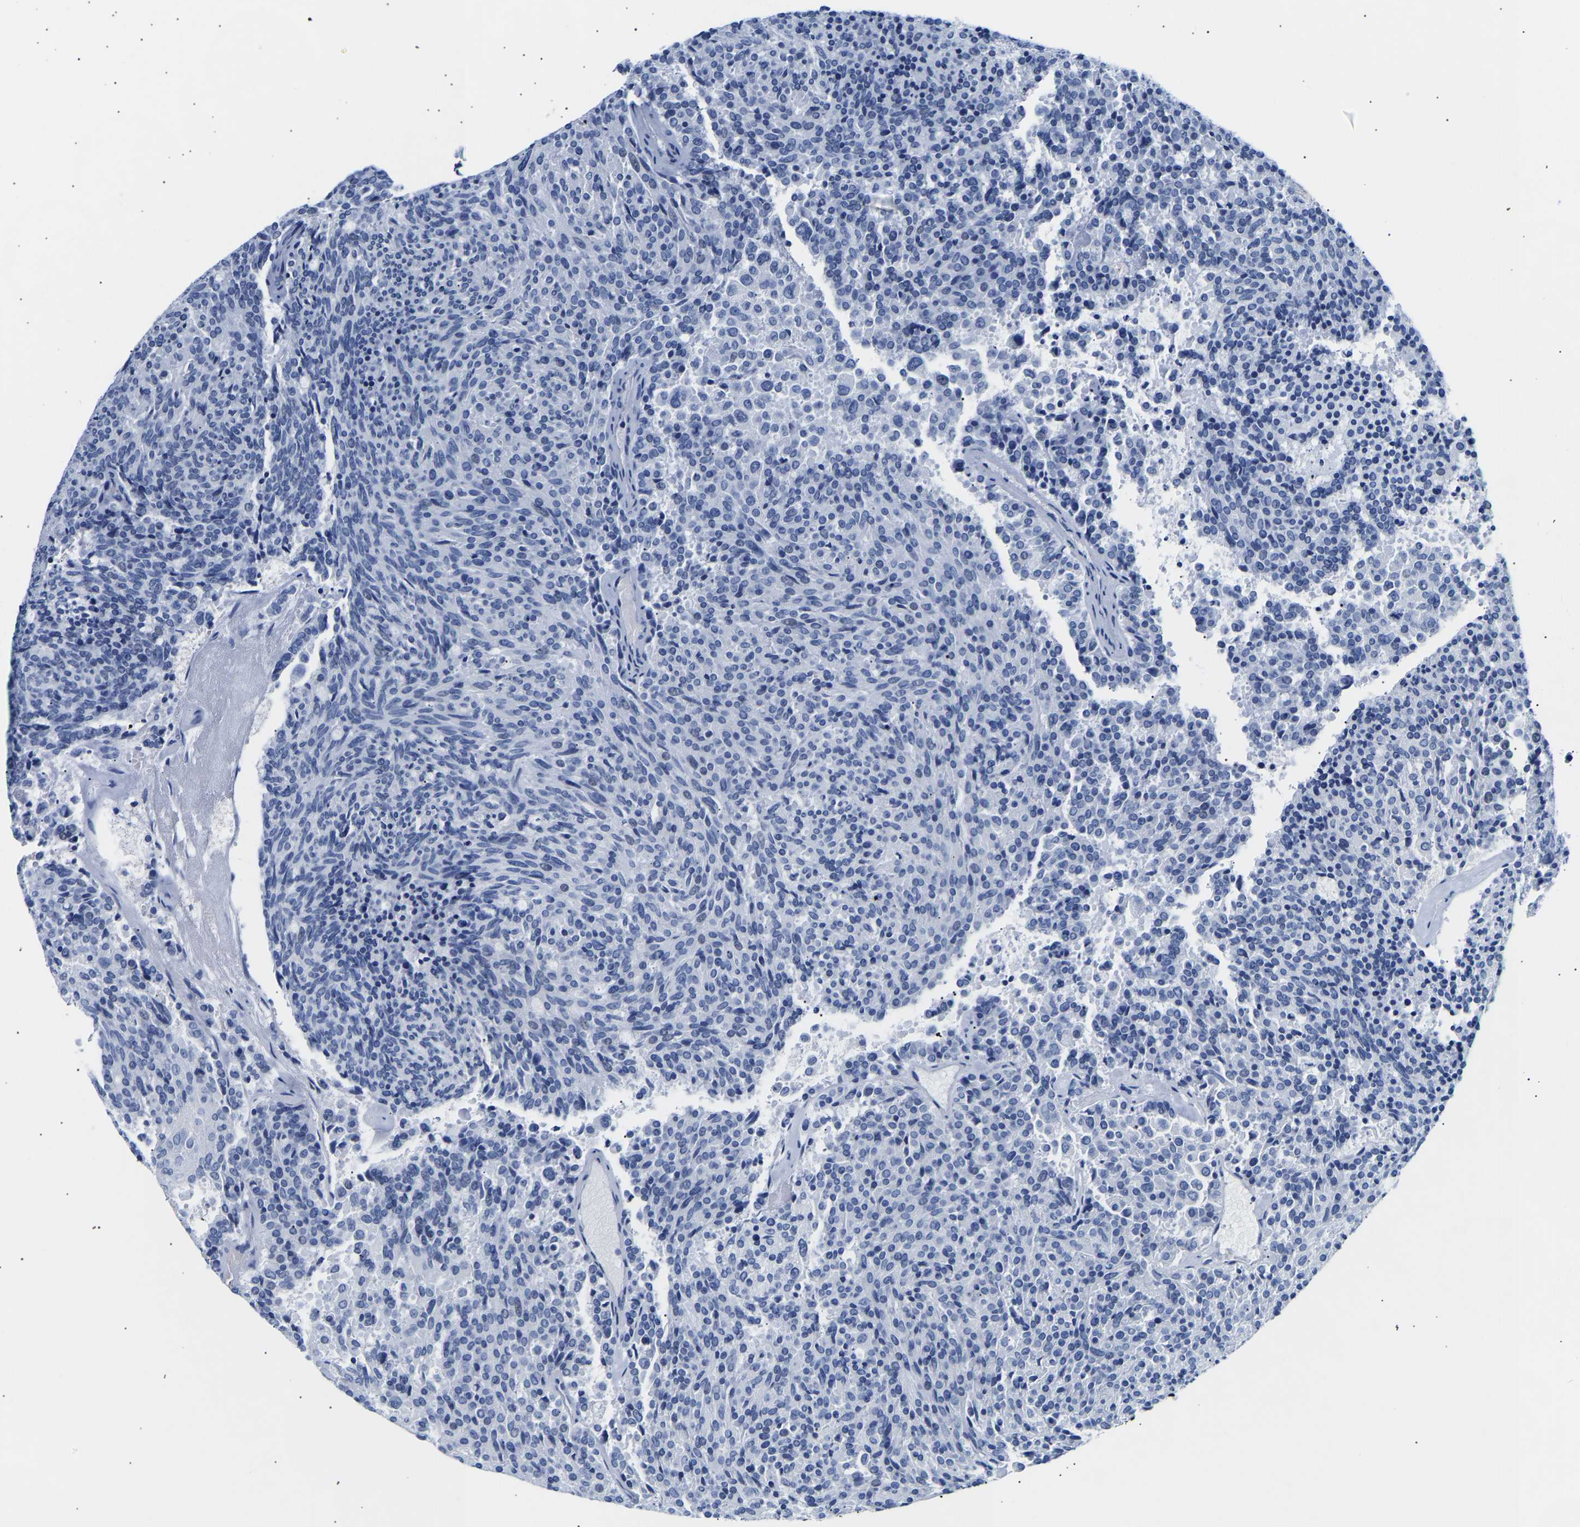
{"staining": {"intensity": "negative", "quantity": "none", "location": "none"}, "tissue": "carcinoid", "cell_type": "Tumor cells", "image_type": "cancer", "snomed": [{"axis": "morphology", "description": "Carcinoid, malignant, NOS"}, {"axis": "topography", "description": "Pancreas"}], "caption": "The histopathology image demonstrates no significant expression in tumor cells of carcinoid.", "gene": "SPINK2", "patient": {"sex": "female", "age": 54}}